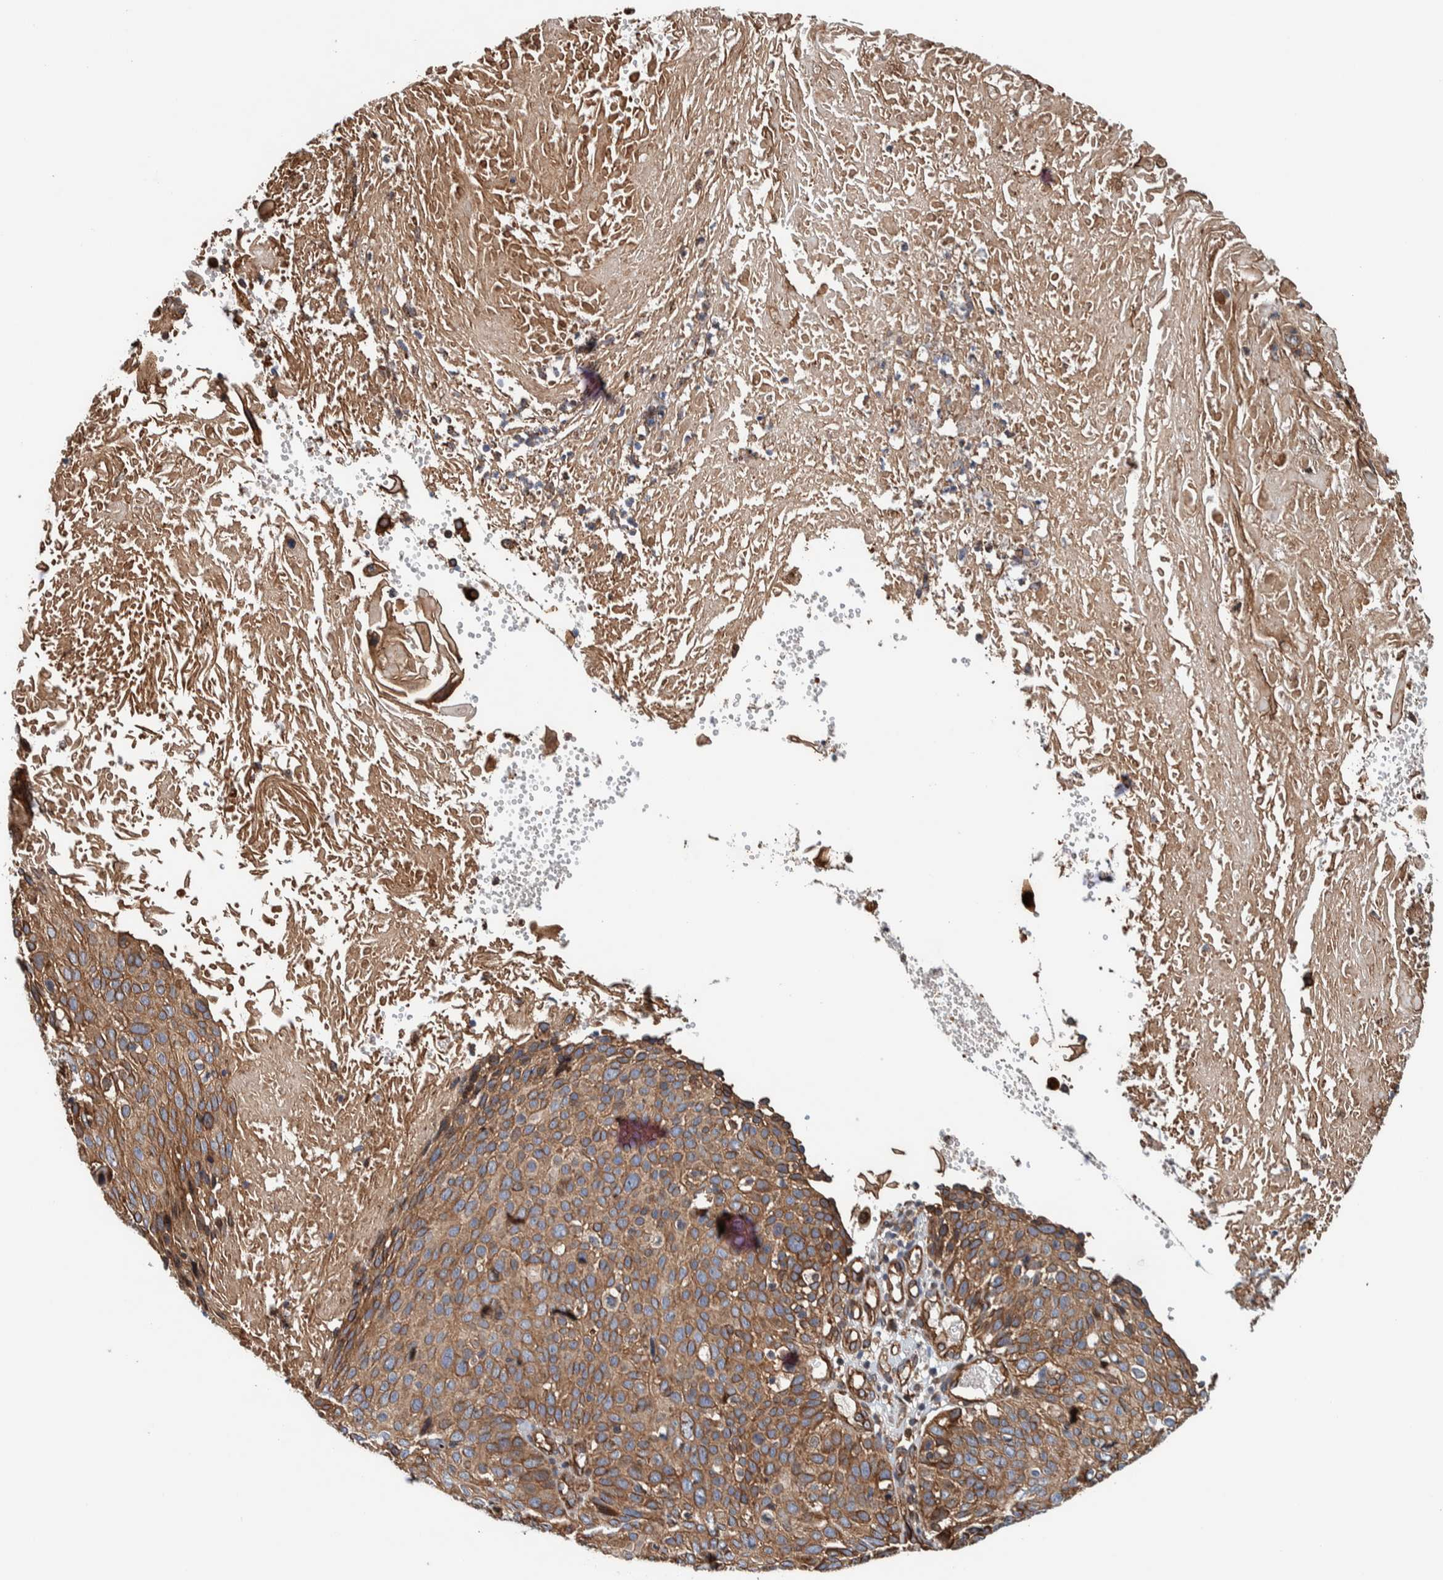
{"staining": {"intensity": "moderate", "quantity": ">75%", "location": "cytoplasmic/membranous"}, "tissue": "cervical cancer", "cell_type": "Tumor cells", "image_type": "cancer", "snomed": [{"axis": "morphology", "description": "Squamous cell carcinoma, NOS"}, {"axis": "topography", "description": "Cervix"}], "caption": "Immunohistochemical staining of cervical cancer (squamous cell carcinoma) shows medium levels of moderate cytoplasmic/membranous expression in approximately >75% of tumor cells. The staining was performed using DAB (3,3'-diaminobenzidine) to visualize the protein expression in brown, while the nuclei were stained in blue with hematoxylin (Magnification: 20x).", "gene": "PKD1L1", "patient": {"sex": "female", "age": 74}}